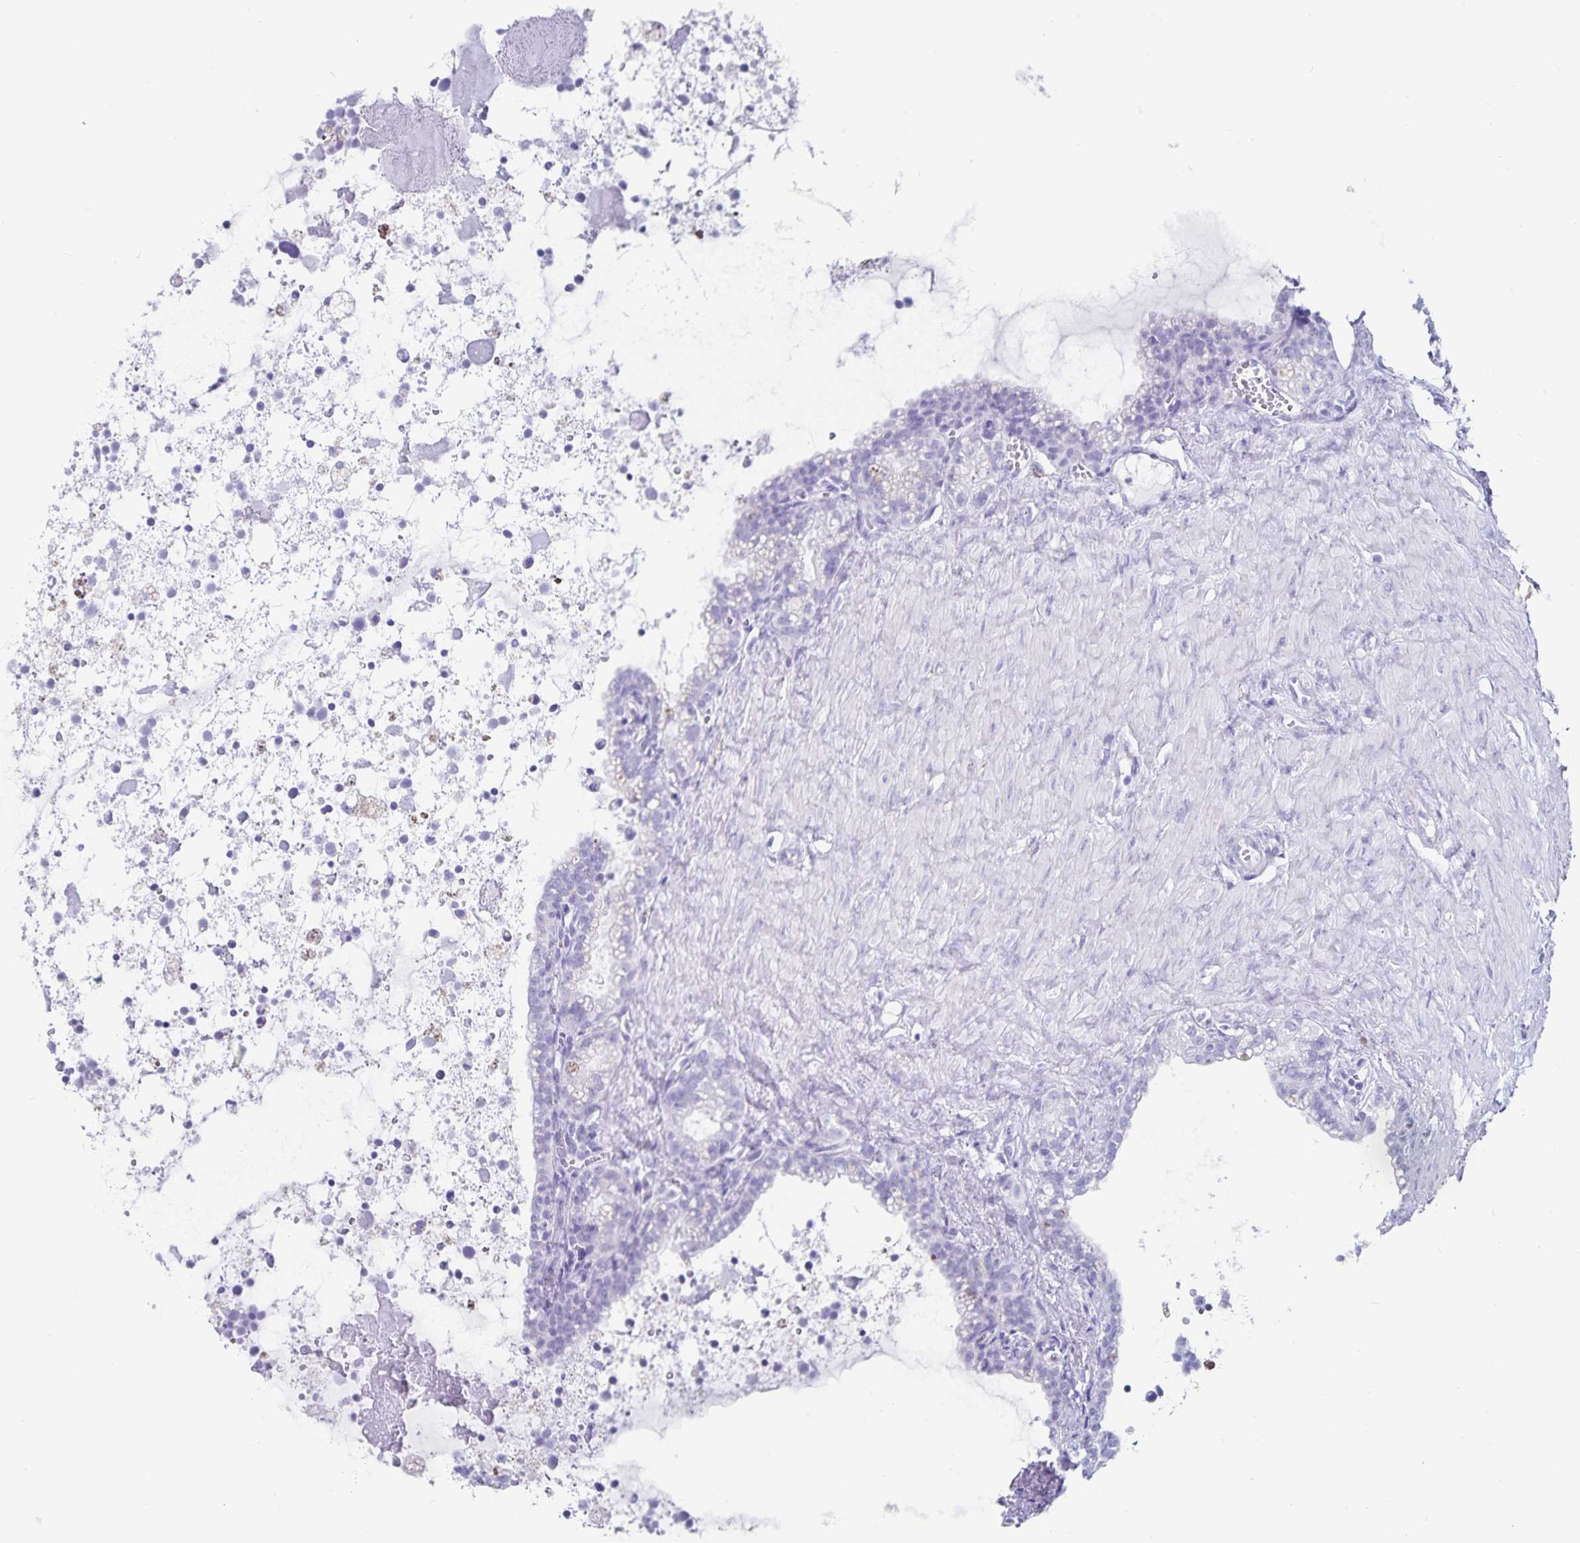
{"staining": {"intensity": "negative", "quantity": "none", "location": "none"}, "tissue": "seminal vesicle", "cell_type": "Glandular cells", "image_type": "normal", "snomed": [{"axis": "morphology", "description": "Normal tissue, NOS"}, {"axis": "topography", "description": "Seminal veicle"}], "caption": "High magnification brightfield microscopy of normal seminal vesicle stained with DAB (3,3'-diaminobenzidine) (brown) and counterstained with hematoxylin (blue): glandular cells show no significant expression.", "gene": "C19orf73", "patient": {"sex": "male", "age": 76}}